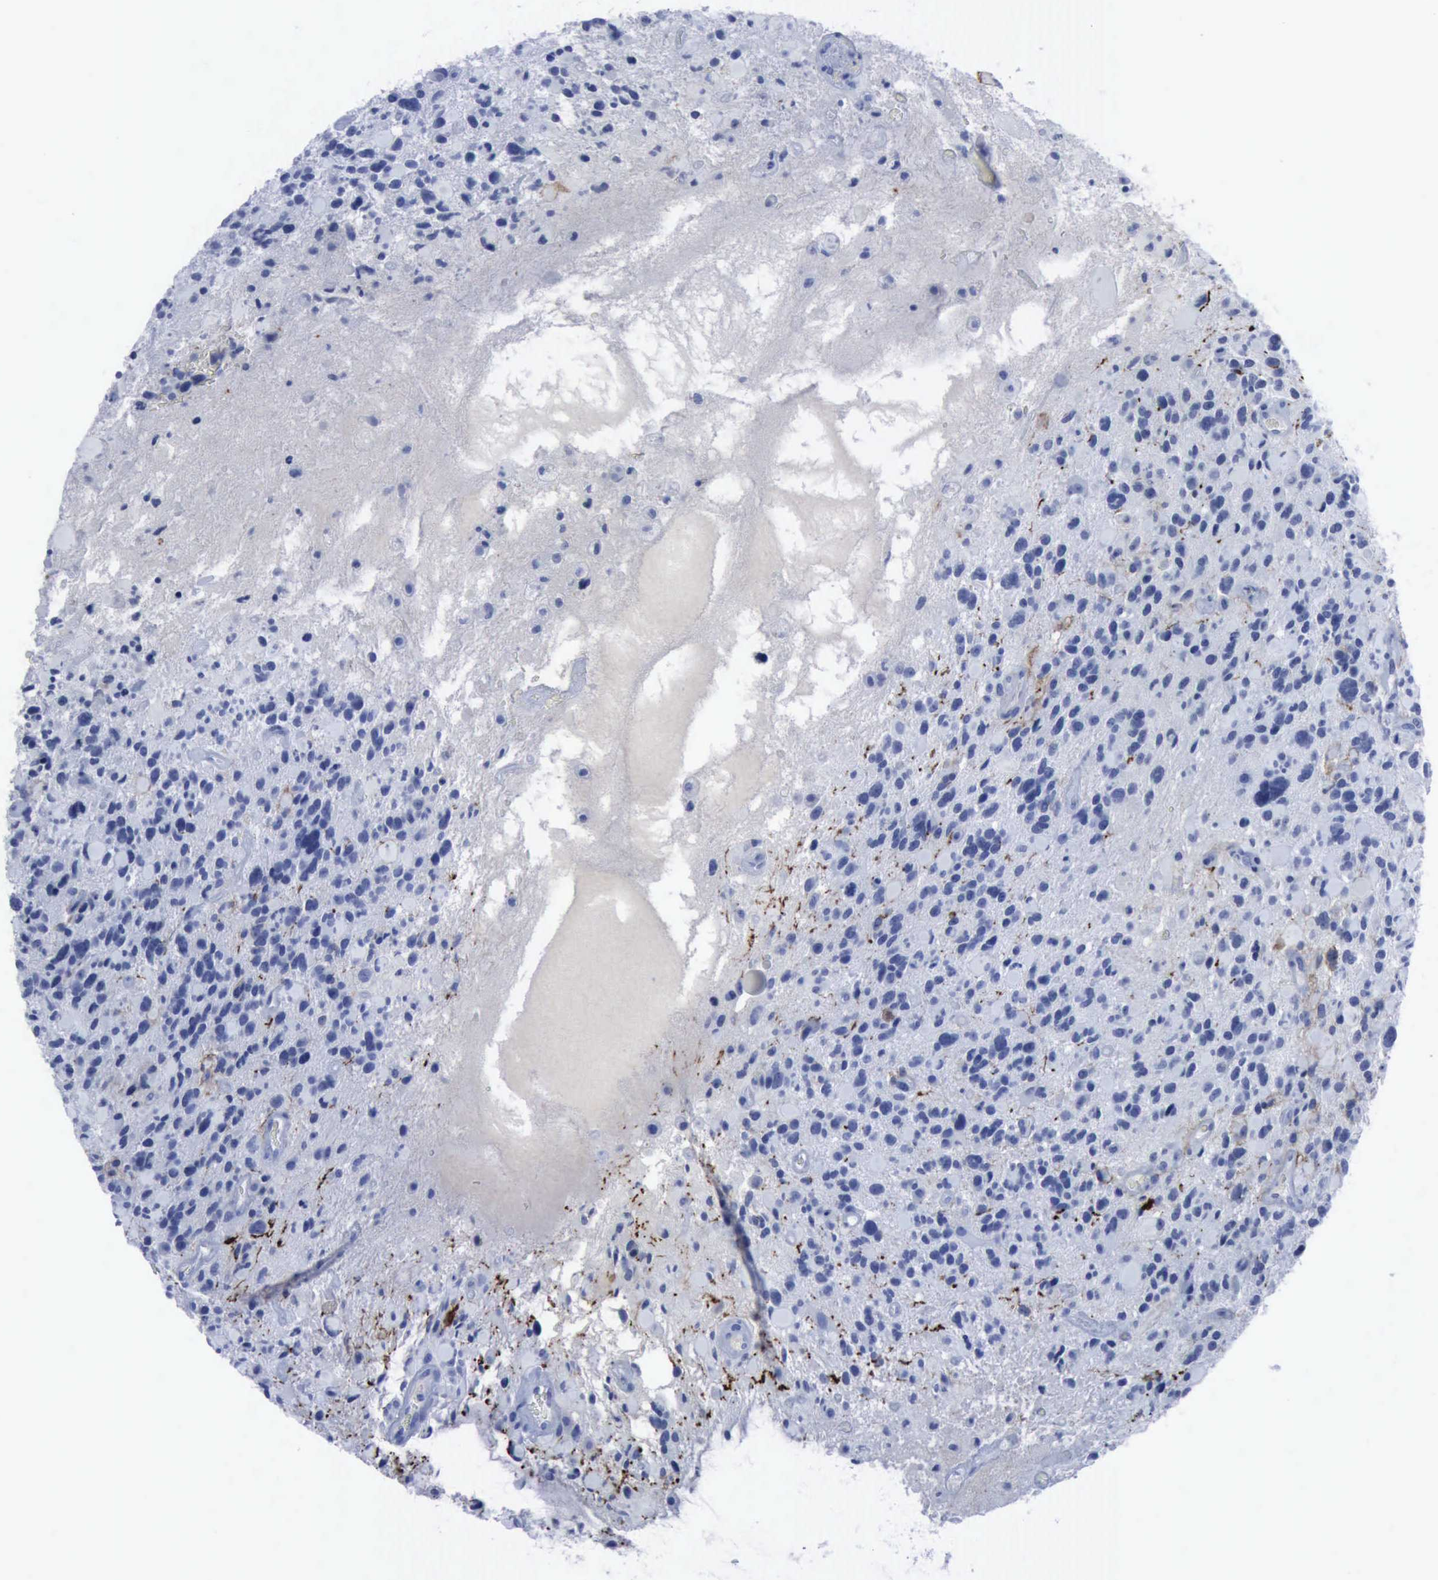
{"staining": {"intensity": "negative", "quantity": "none", "location": "none"}, "tissue": "glioma", "cell_type": "Tumor cells", "image_type": "cancer", "snomed": [{"axis": "morphology", "description": "Glioma, malignant, High grade"}, {"axis": "topography", "description": "Brain"}], "caption": "An immunohistochemistry (IHC) micrograph of glioma is shown. There is no staining in tumor cells of glioma.", "gene": "NGFR", "patient": {"sex": "female", "age": 37}}